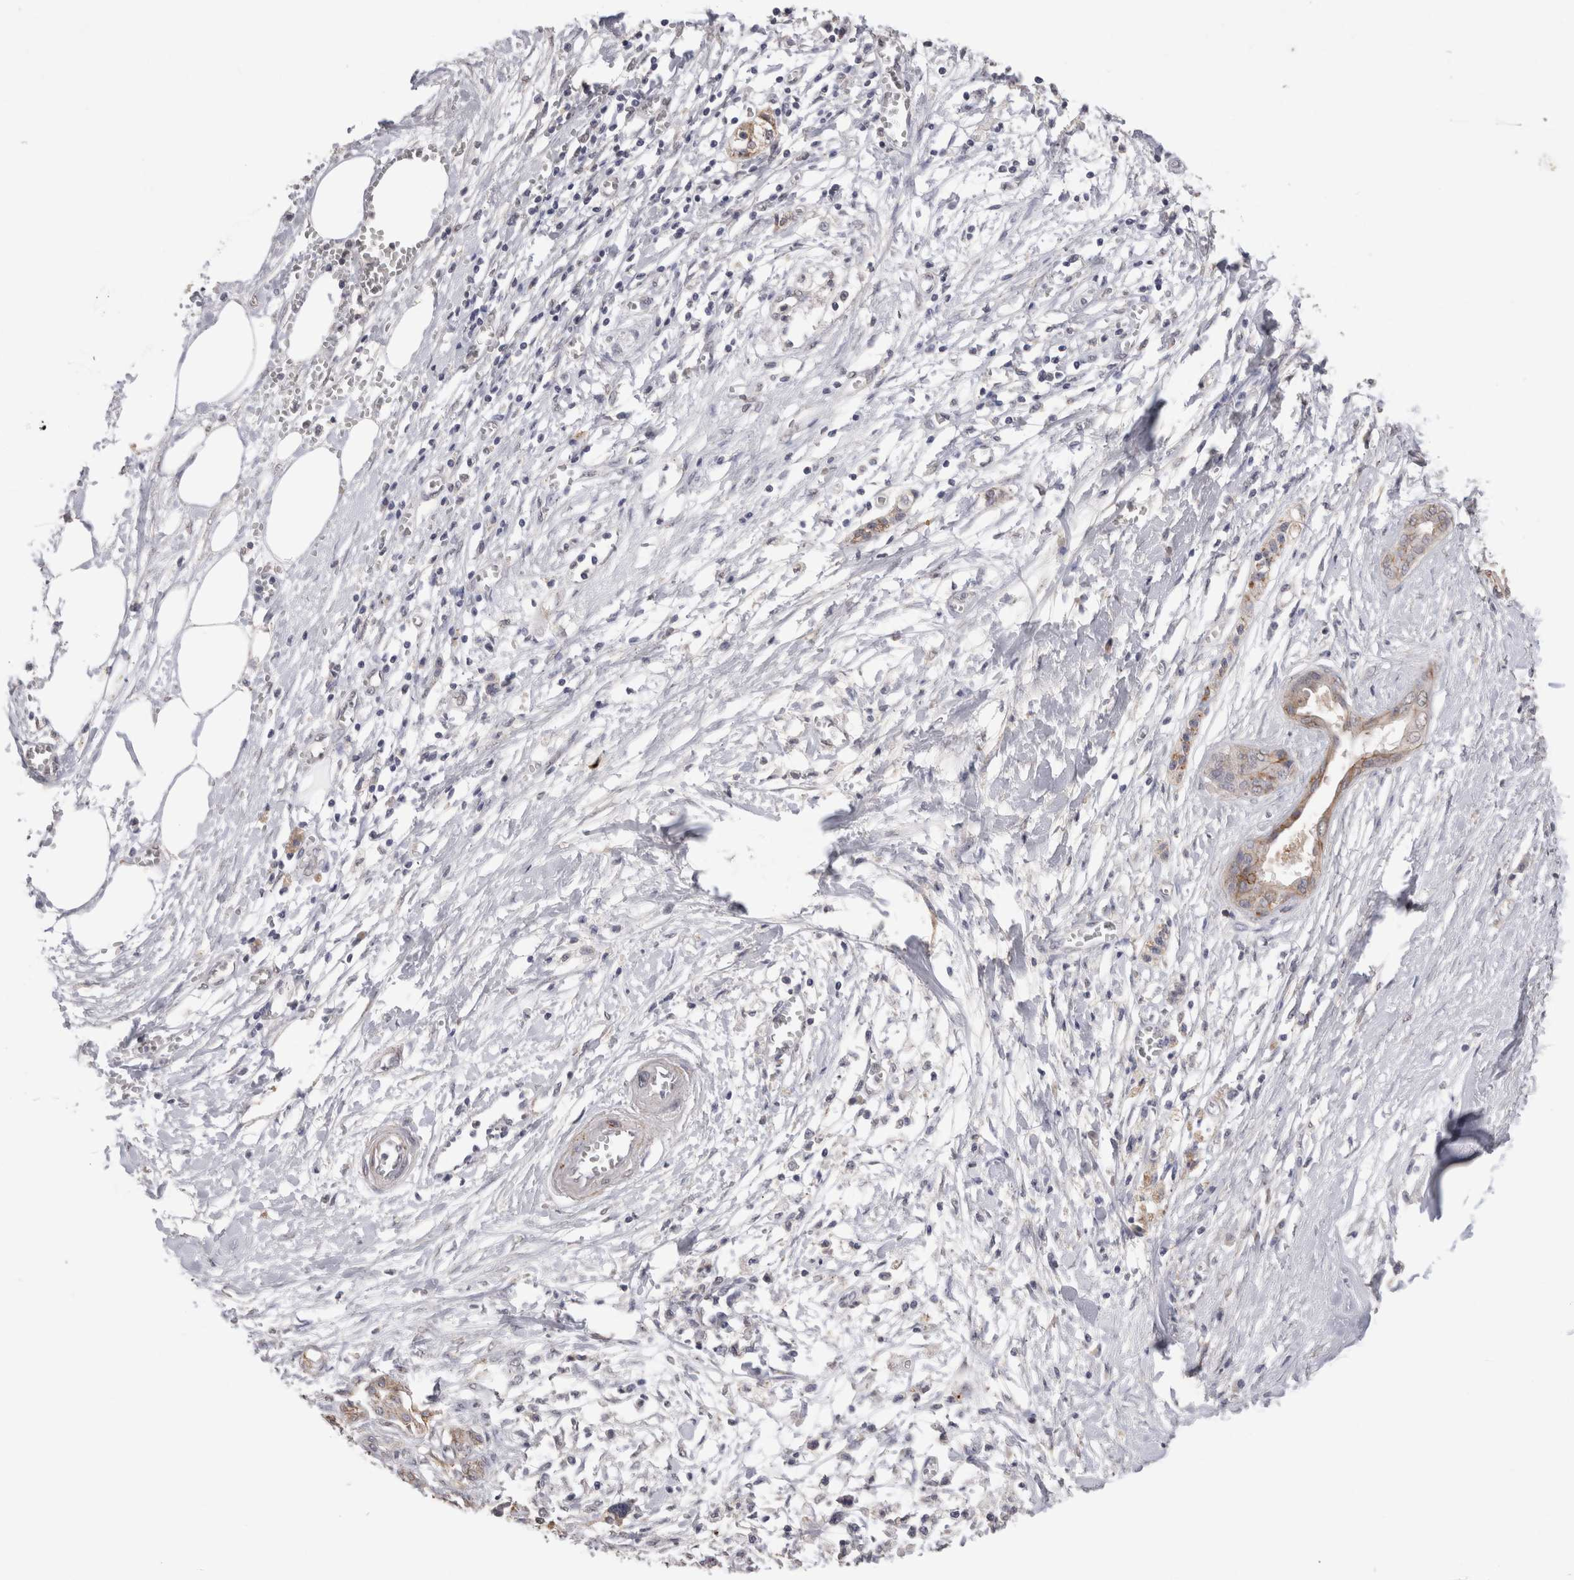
{"staining": {"intensity": "moderate", "quantity": "25%-75%", "location": "cytoplasmic/membranous"}, "tissue": "pancreatic cancer", "cell_type": "Tumor cells", "image_type": "cancer", "snomed": [{"axis": "morphology", "description": "Adenocarcinoma, NOS"}, {"axis": "topography", "description": "Pancreas"}], "caption": "Immunohistochemical staining of pancreatic cancer (adenocarcinoma) exhibits medium levels of moderate cytoplasmic/membranous positivity in approximately 25%-75% of tumor cells.", "gene": "CDH6", "patient": {"sex": "male", "age": 56}}